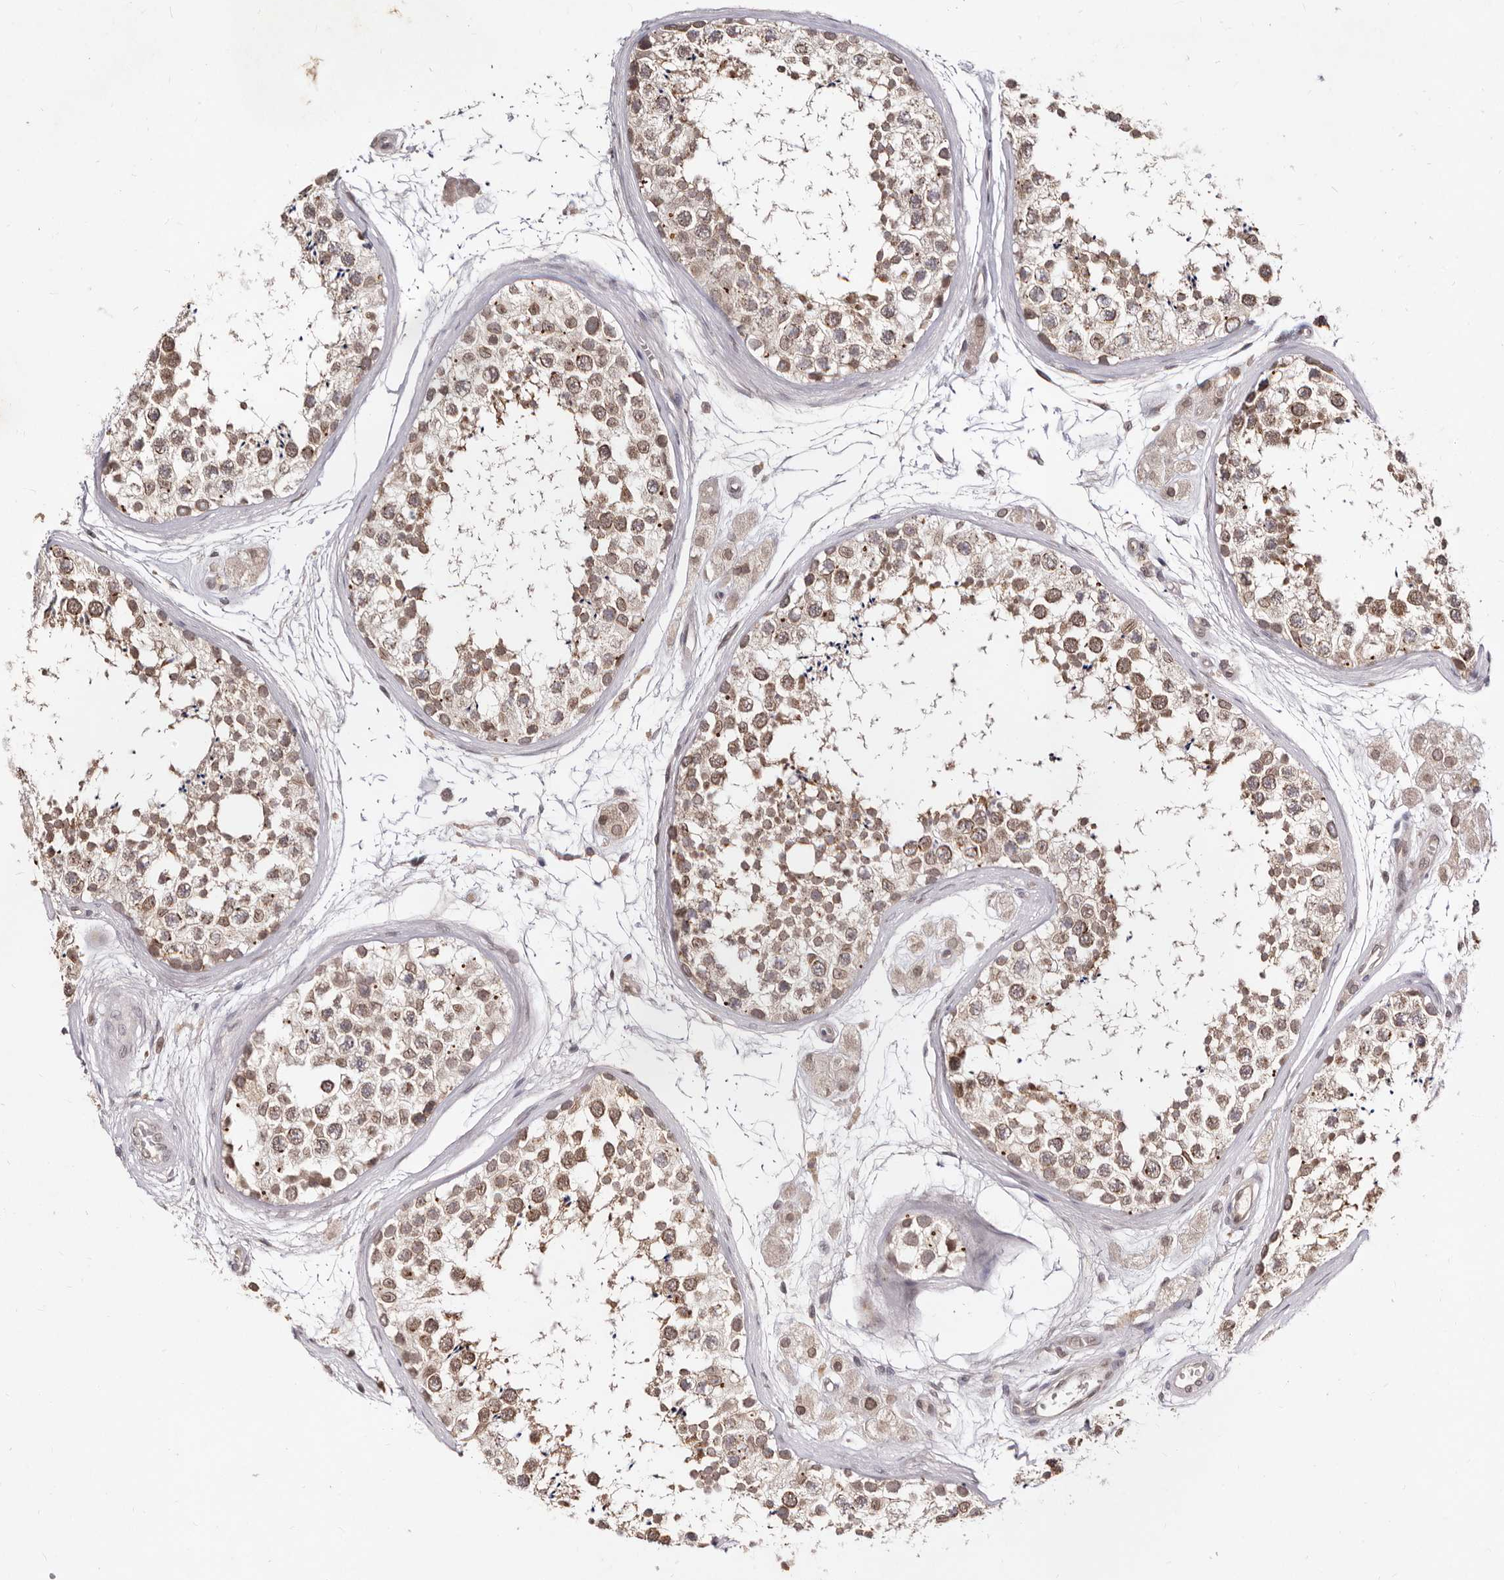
{"staining": {"intensity": "moderate", "quantity": ">75%", "location": "nuclear"}, "tissue": "testis", "cell_type": "Cells in seminiferous ducts", "image_type": "normal", "snomed": [{"axis": "morphology", "description": "Normal tissue, NOS"}, {"axis": "topography", "description": "Testis"}], "caption": "About >75% of cells in seminiferous ducts in unremarkable human testis exhibit moderate nuclear protein staining as visualized by brown immunohistochemical staining.", "gene": "LCORL", "patient": {"sex": "male", "age": 56}}